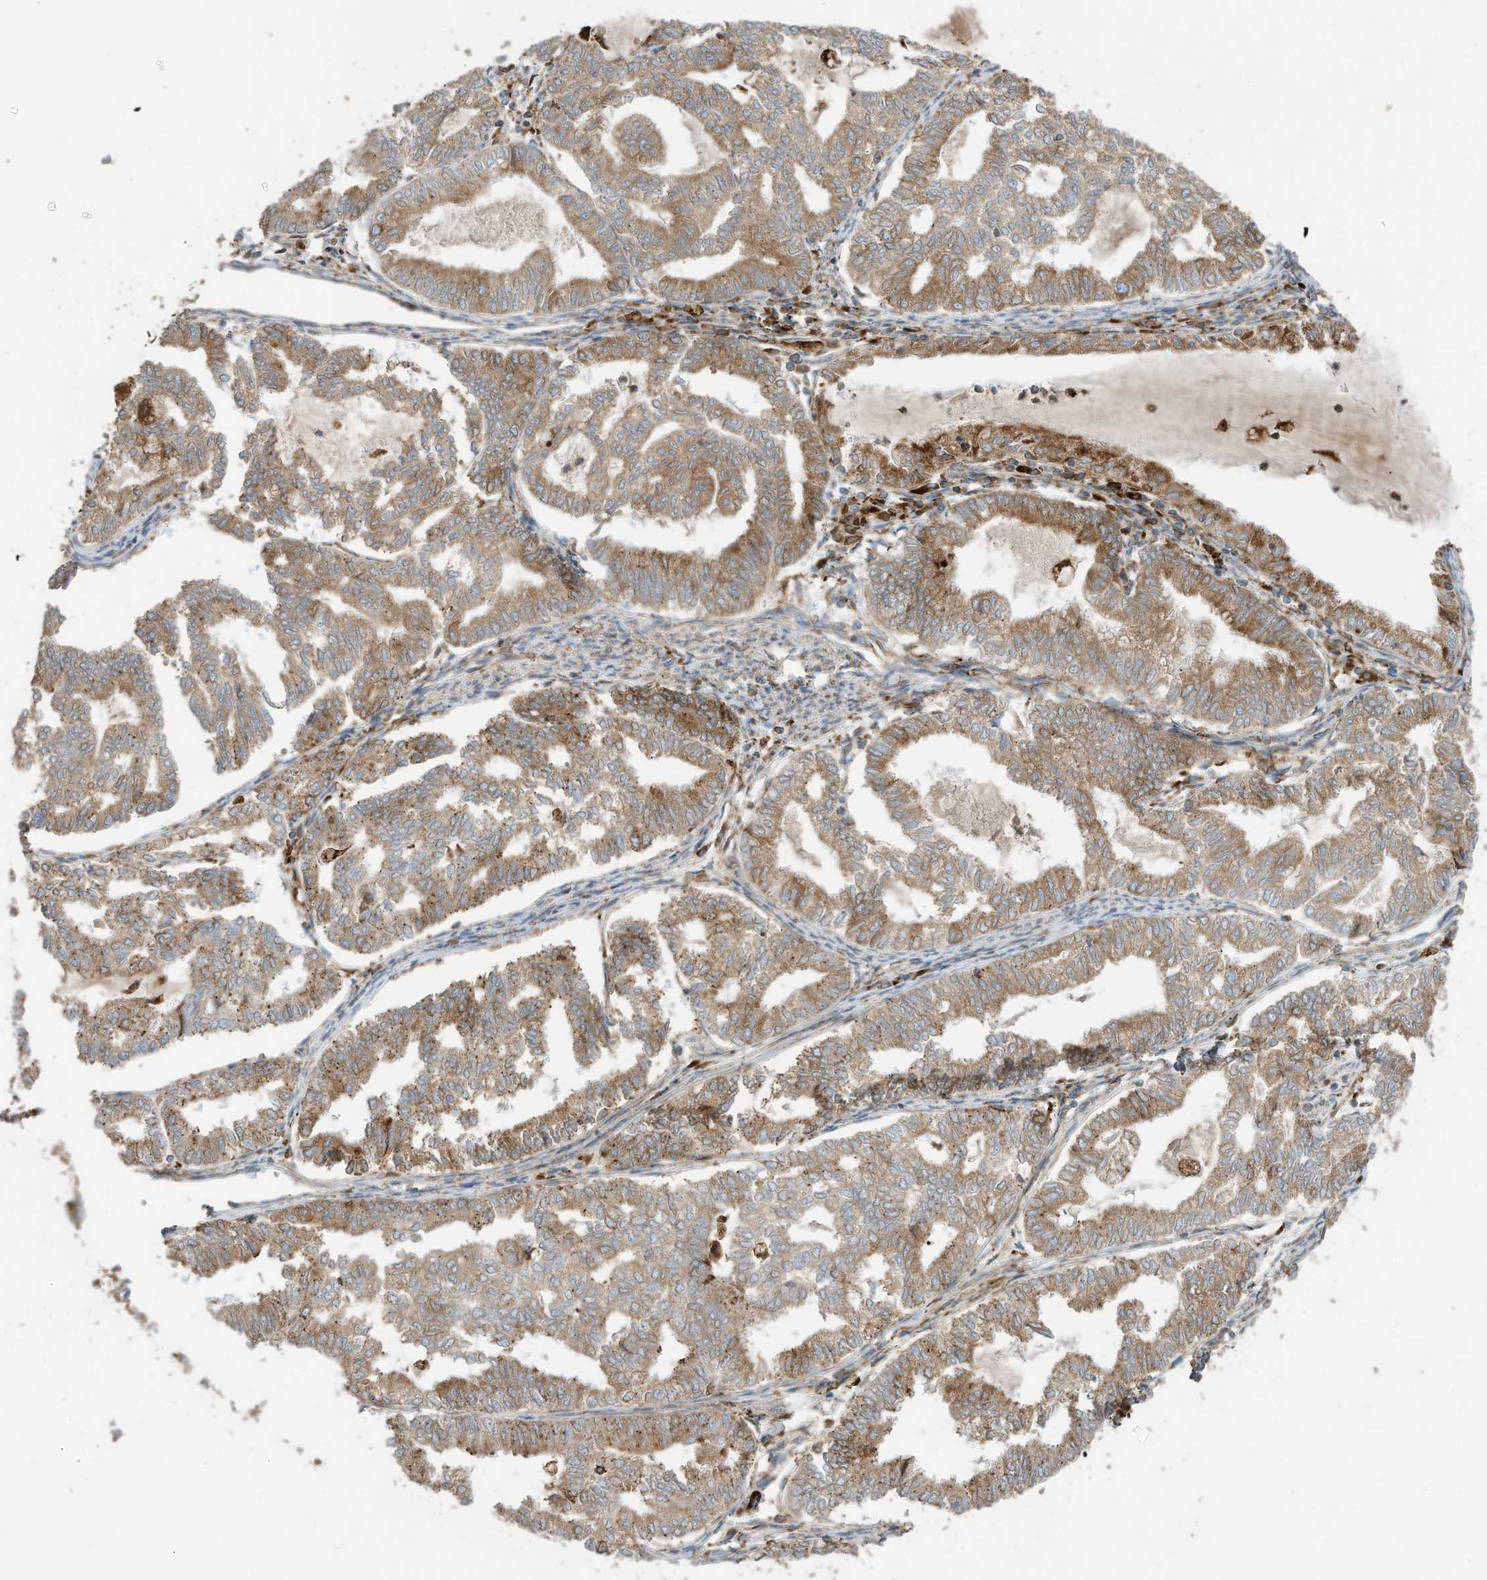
{"staining": {"intensity": "moderate", "quantity": ">75%", "location": "cytoplasmic/membranous"}, "tissue": "endometrial cancer", "cell_type": "Tumor cells", "image_type": "cancer", "snomed": [{"axis": "morphology", "description": "Adenocarcinoma, NOS"}, {"axis": "topography", "description": "Endometrium"}], "caption": "Tumor cells reveal medium levels of moderate cytoplasmic/membranous expression in approximately >75% of cells in endometrial cancer. (brown staining indicates protein expression, while blue staining denotes nuclei).", "gene": "TRNAU1AP", "patient": {"sex": "female", "age": 79}}